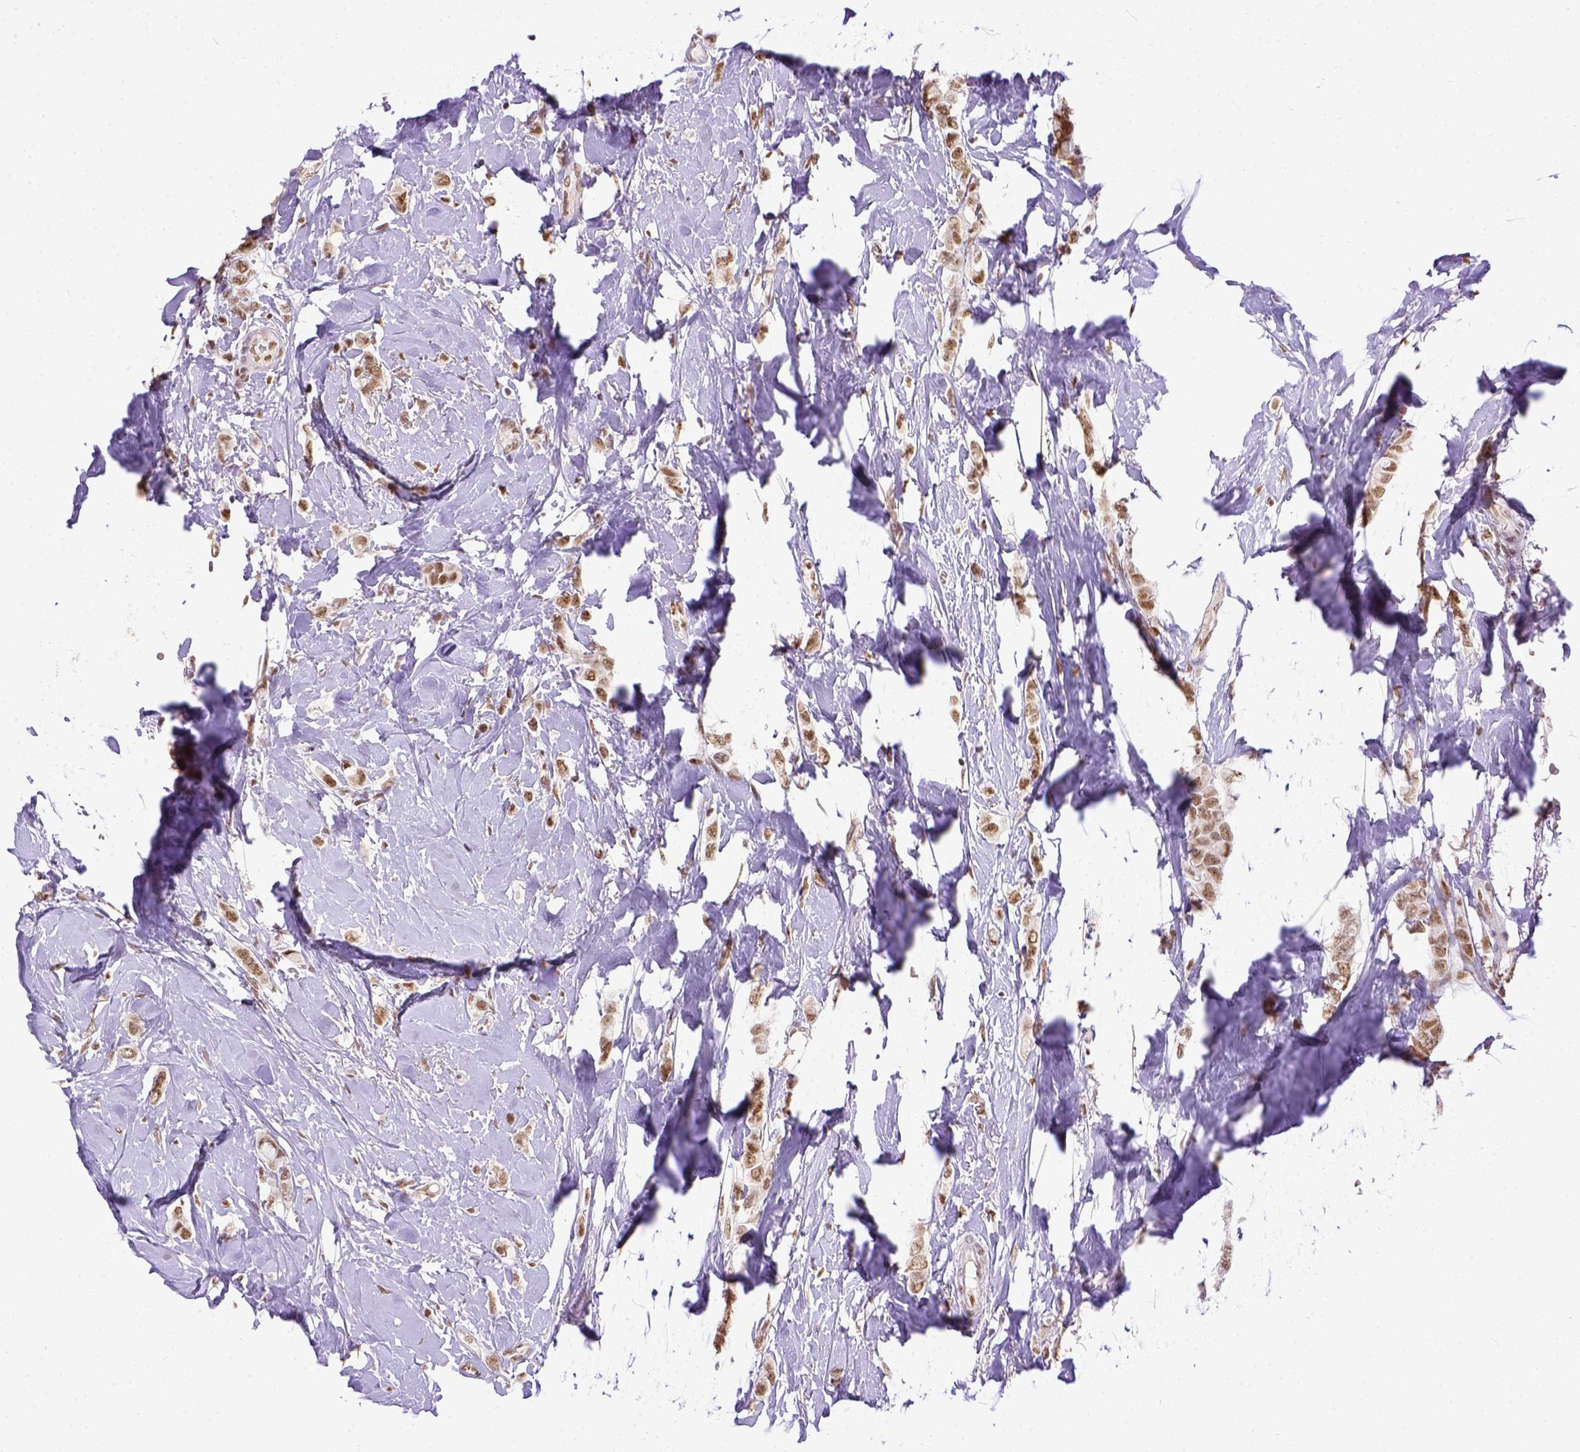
{"staining": {"intensity": "moderate", "quantity": ">75%", "location": "cytoplasmic/membranous"}, "tissue": "breast cancer", "cell_type": "Tumor cells", "image_type": "cancer", "snomed": [{"axis": "morphology", "description": "Lobular carcinoma"}, {"axis": "topography", "description": "Breast"}], "caption": "This photomicrograph demonstrates immunohistochemistry staining of human breast cancer (lobular carcinoma), with medium moderate cytoplasmic/membranous positivity in about >75% of tumor cells.", "gene": "ERCC1", "patient": {"sex": "female", "age": 66}}